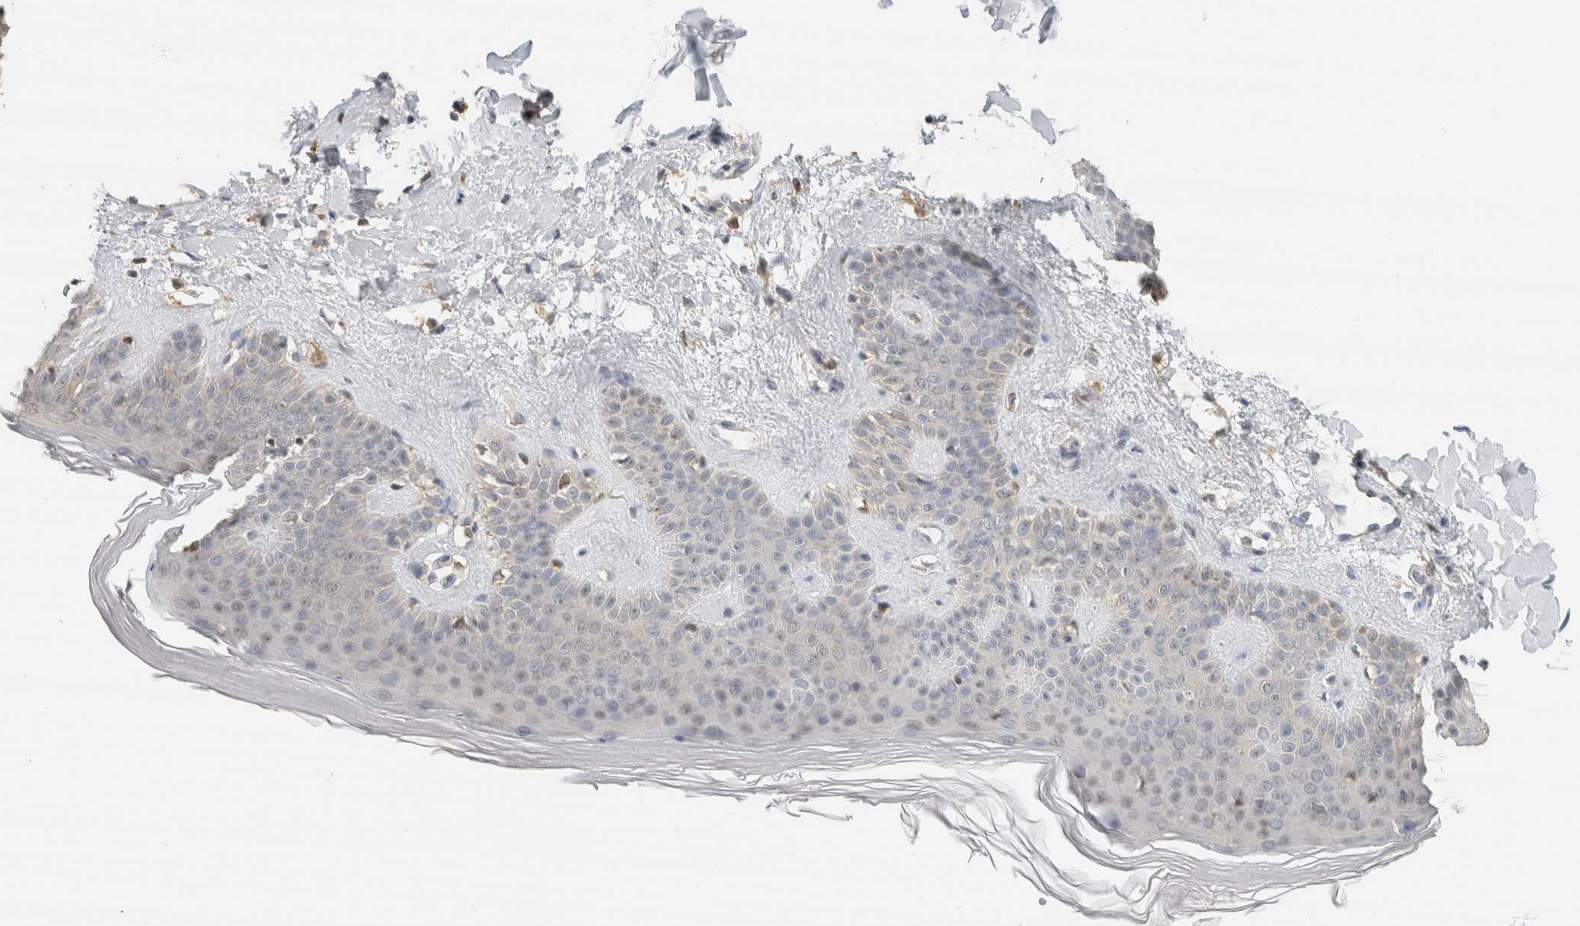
{"staining": {"intensity": "negative", "quantity": "none", "location": "none"}, "tissue": "skin", "cell_type": "Fibroblasts", "image_type": "normal", "snomed": [{"axis": "morphology", "description": "Normal tissue, NOS"}, {"axis": "morphology", "description": "Malignant melanoma, Metastatic site"}, {"axis": "topography", "description": "Skin"}], "caption": "Protein analysis of unremarkable skin demonstrates no significant expression in fibroblasts.", "gene": "CAPG", "patient": {"sex": "male", "age": 41}}